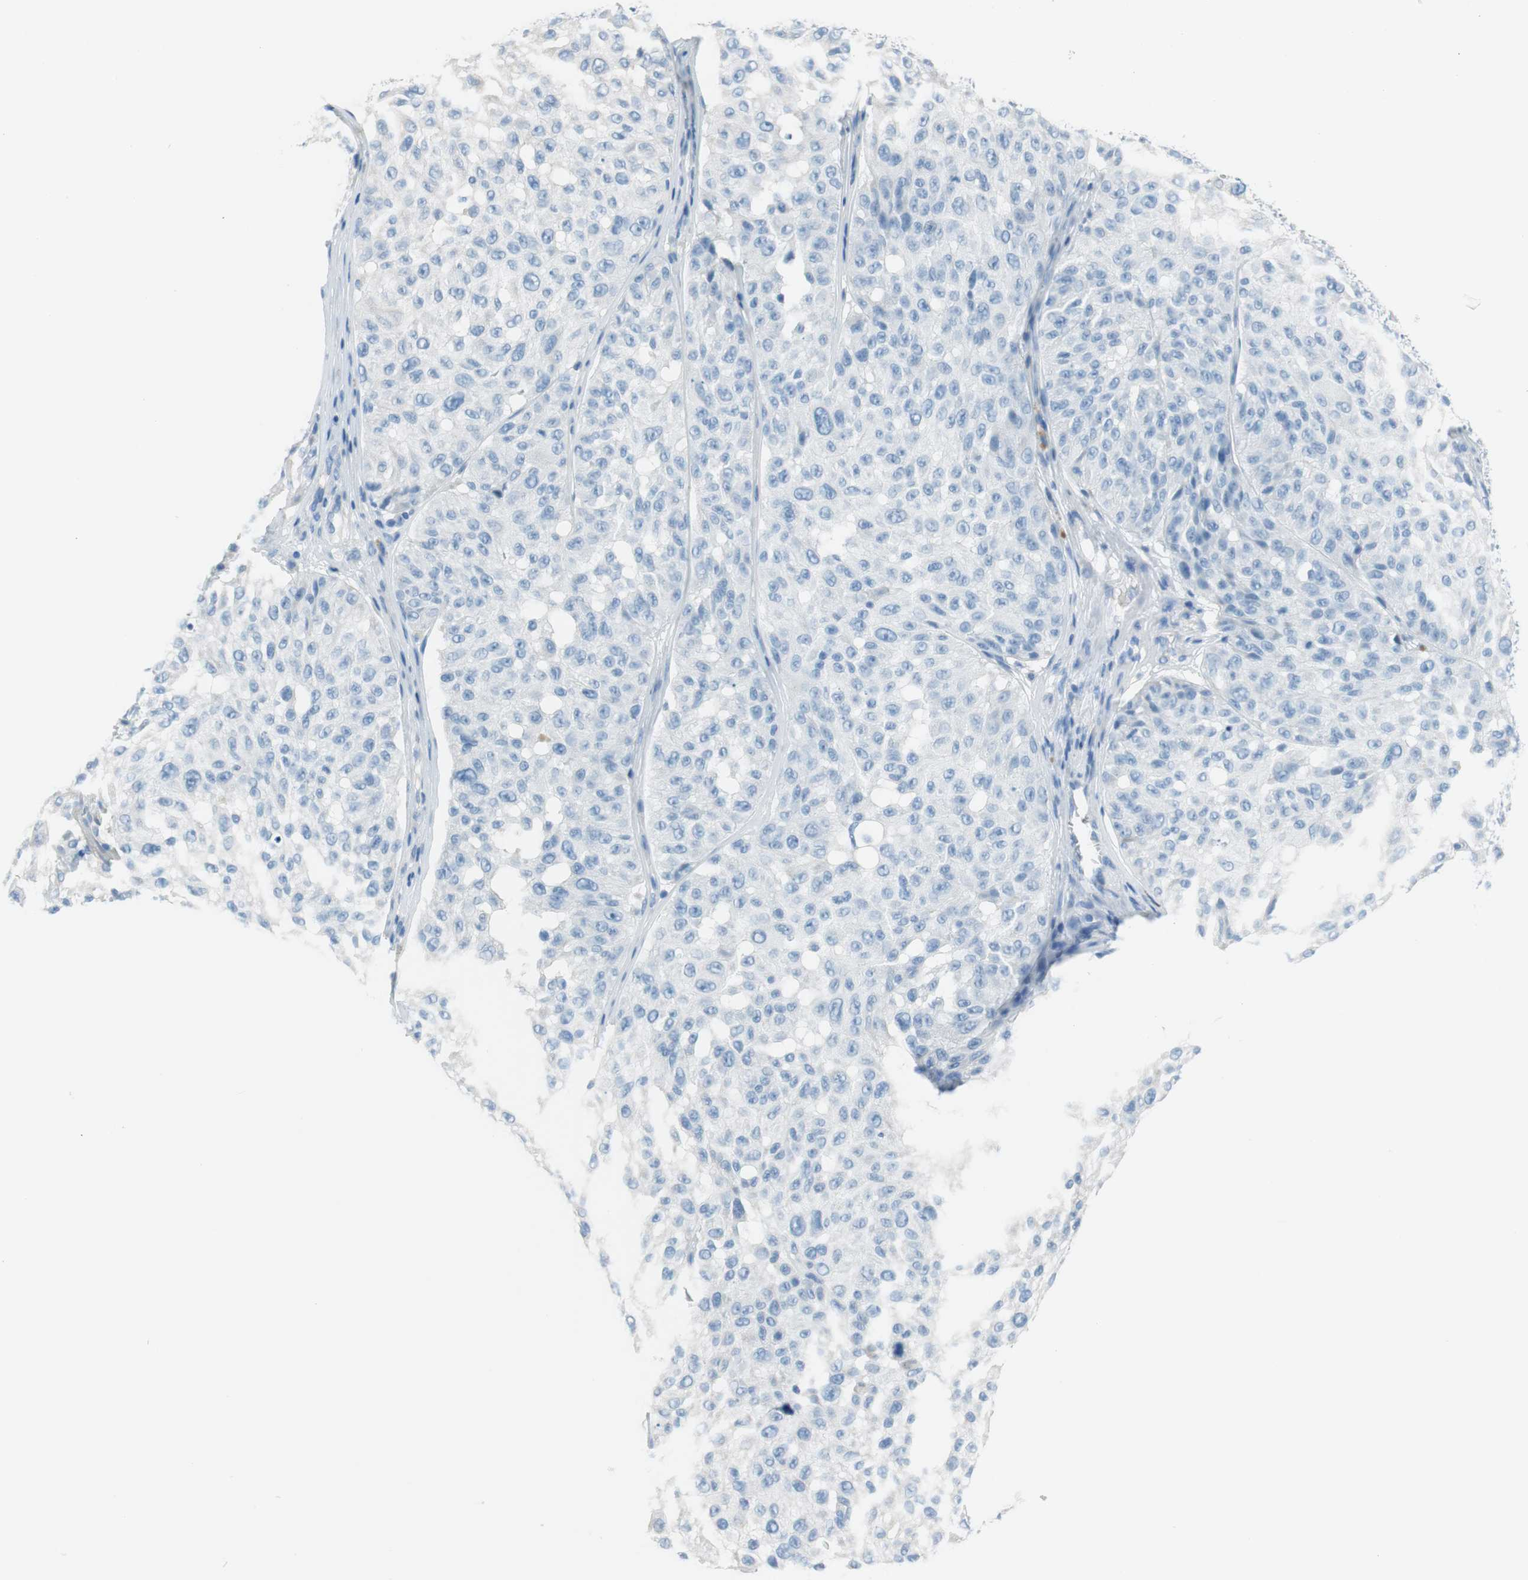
{"staining": {"intensity": "negative", "quantity": "none", "location": "none"}, "tissue": "melanoma", "cell_type": "Tumor cells", "image_type": "cancer", "snomed": [{"axis": "morphology", "description": "Malignant melanoma, NOS"}, {"axis": "topography", "description": "Skin"}], "caption": "The photomicrograph shows no staining of tumor cells in malignant melanoma.", "gene": "MYH1", "patient": {"sex": "female", "age": 46}}